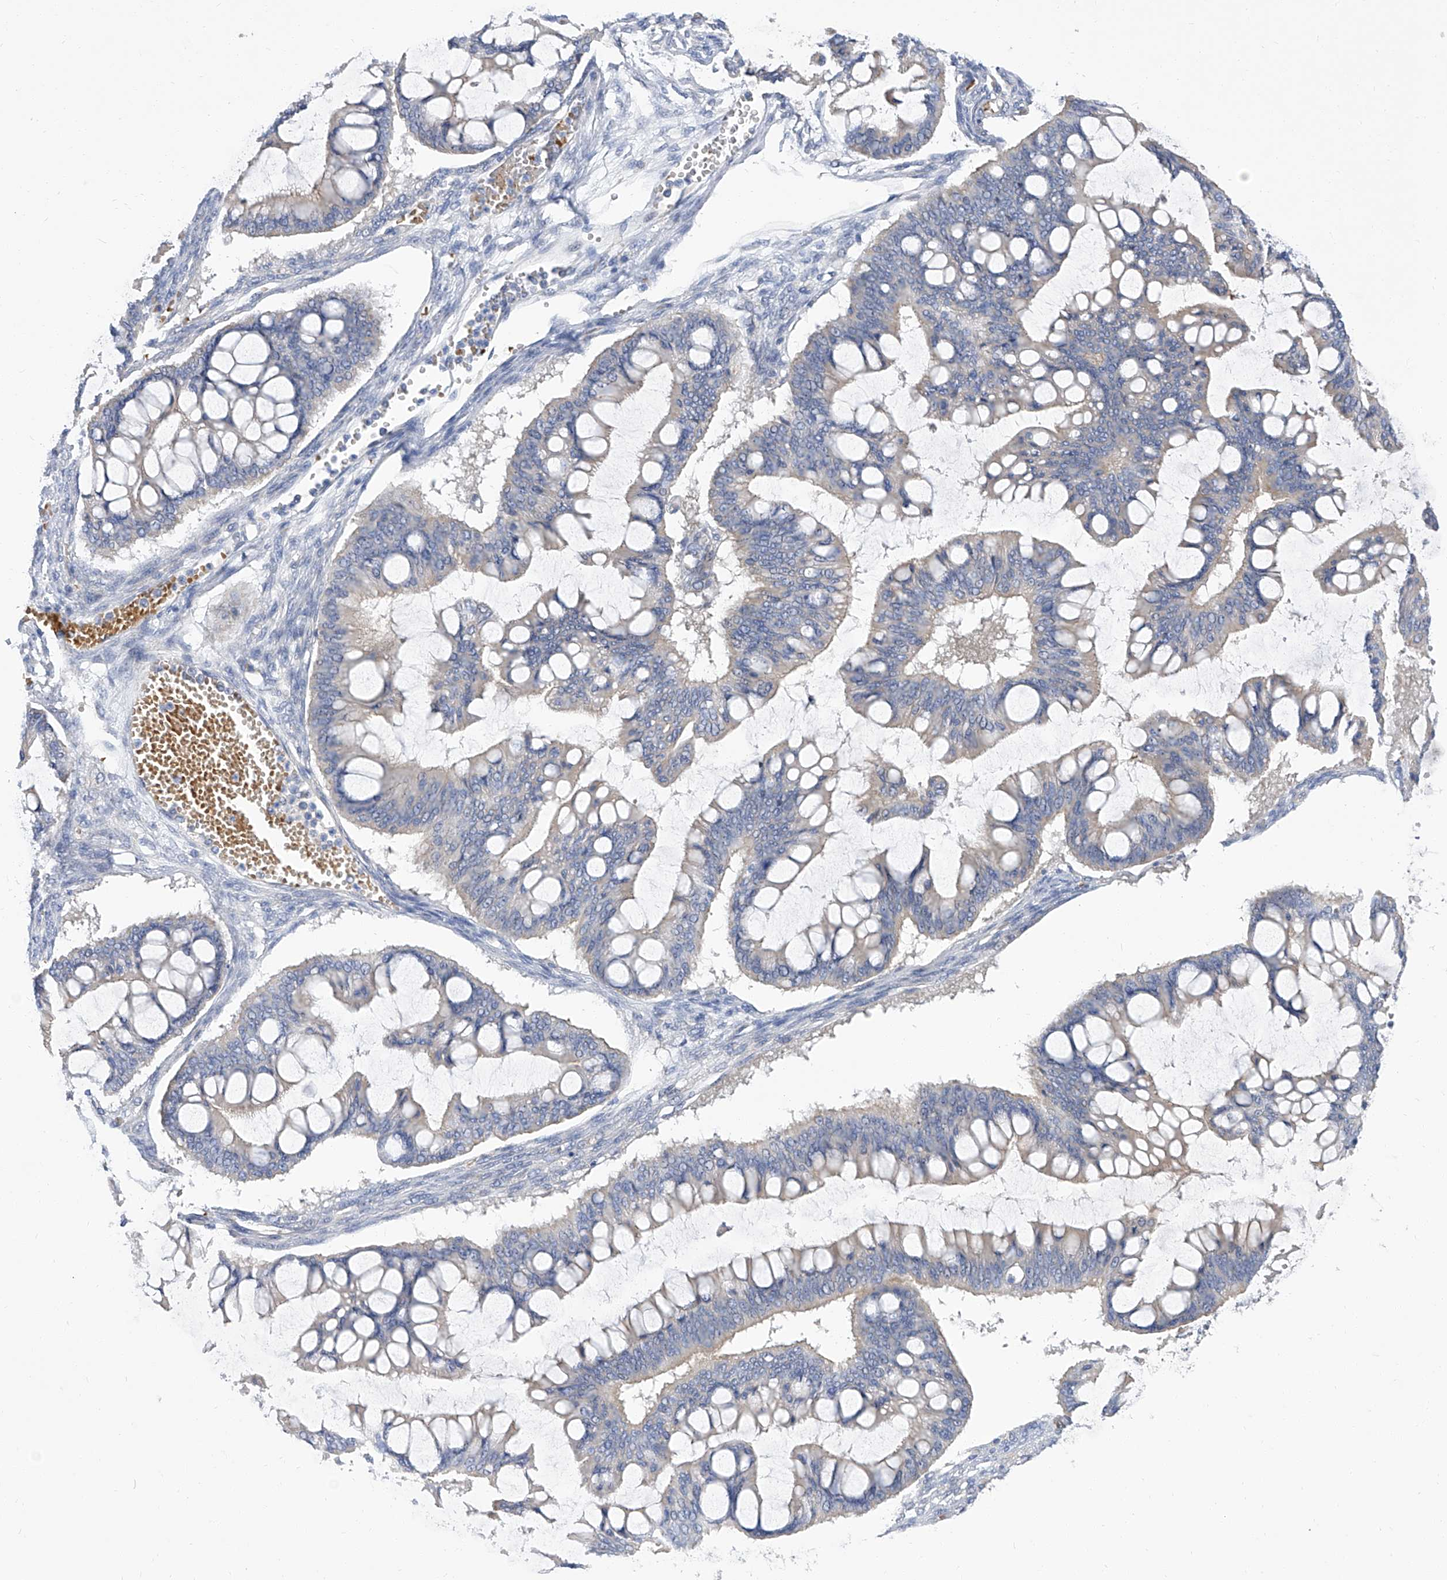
{"staining": {"intensity": "negative", "quantity": "none", "location": "none"}, "tissue": "ovarian cancer", "cell_type": "Tumor cells", "image_type": "cancer", "snomed": [{"axis": "morphology", "description": "Cystadenocarcinoma, mucinous, NOS"}, {"axis": "topography", "description": "Ovary"}], "caption": "Ovarian mucinous cystadenocarcinoma stained for a protein using immunohistochemistry demonstrates no staining tumor cells.", "gene": "PARD3", "patient": {"sex": "female", "age": 73}}